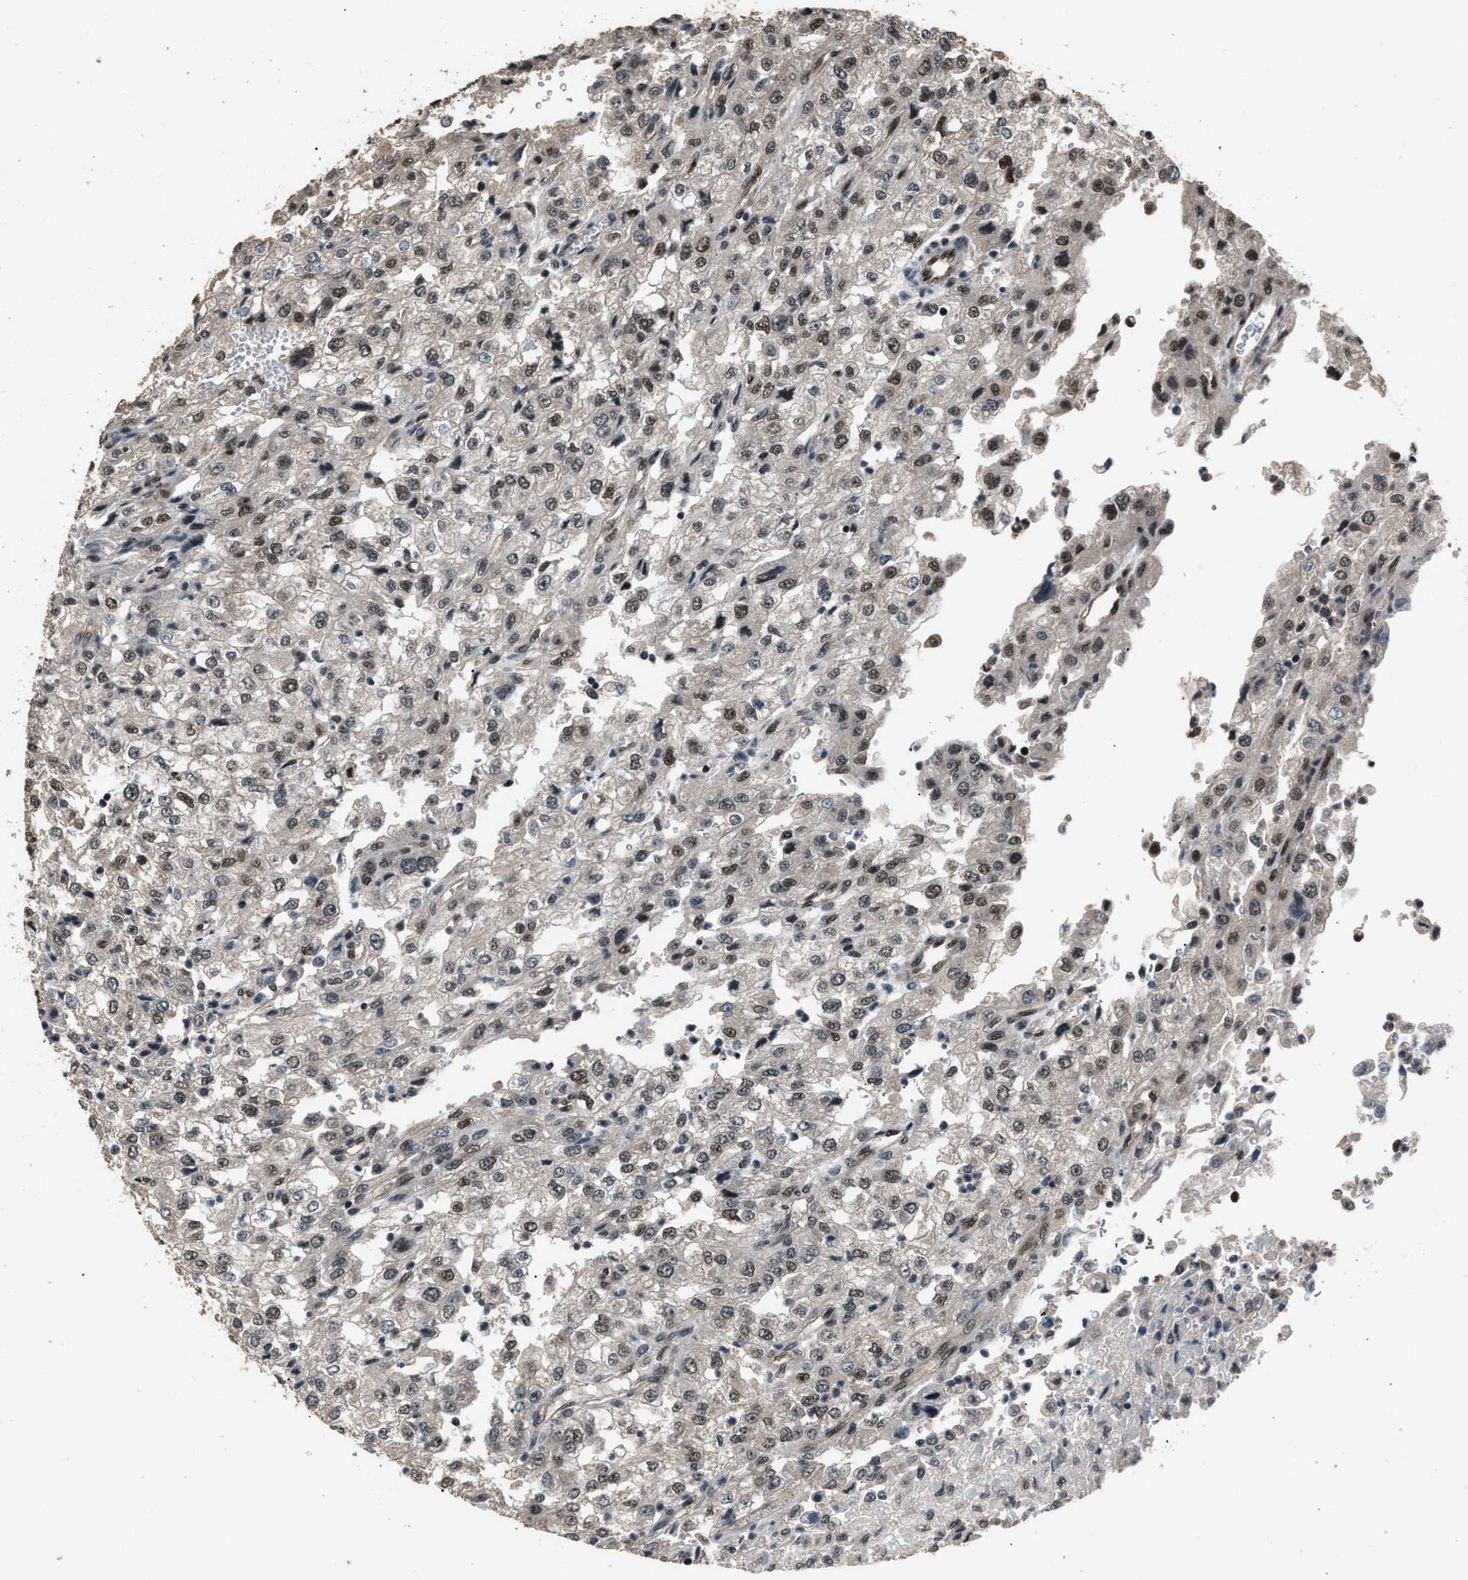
{"staining": {"intensity": "moderate", "quantity": "<25%", "location": "nuclear"}, "tissue": "renal cancer", "cell_type": "Tumor cells", "image_type": "cancer", "snomed": [{"axis": "morphology", "description": "Adenocarcinoma, NOS"}, {"axis": "topography", "description": "Kidney"}], "caption": "Renal cancer stained with DAB immunohistochemistry shows low levels of moderate nuclear expression in about <25% of tumor cells. (DAB (3,3'-diaminobenzidine) IHC, brown staining for protein, blue staining for nuclei).", "gene": "DFFA", "patient": {"sex": "female", "age": 54}}